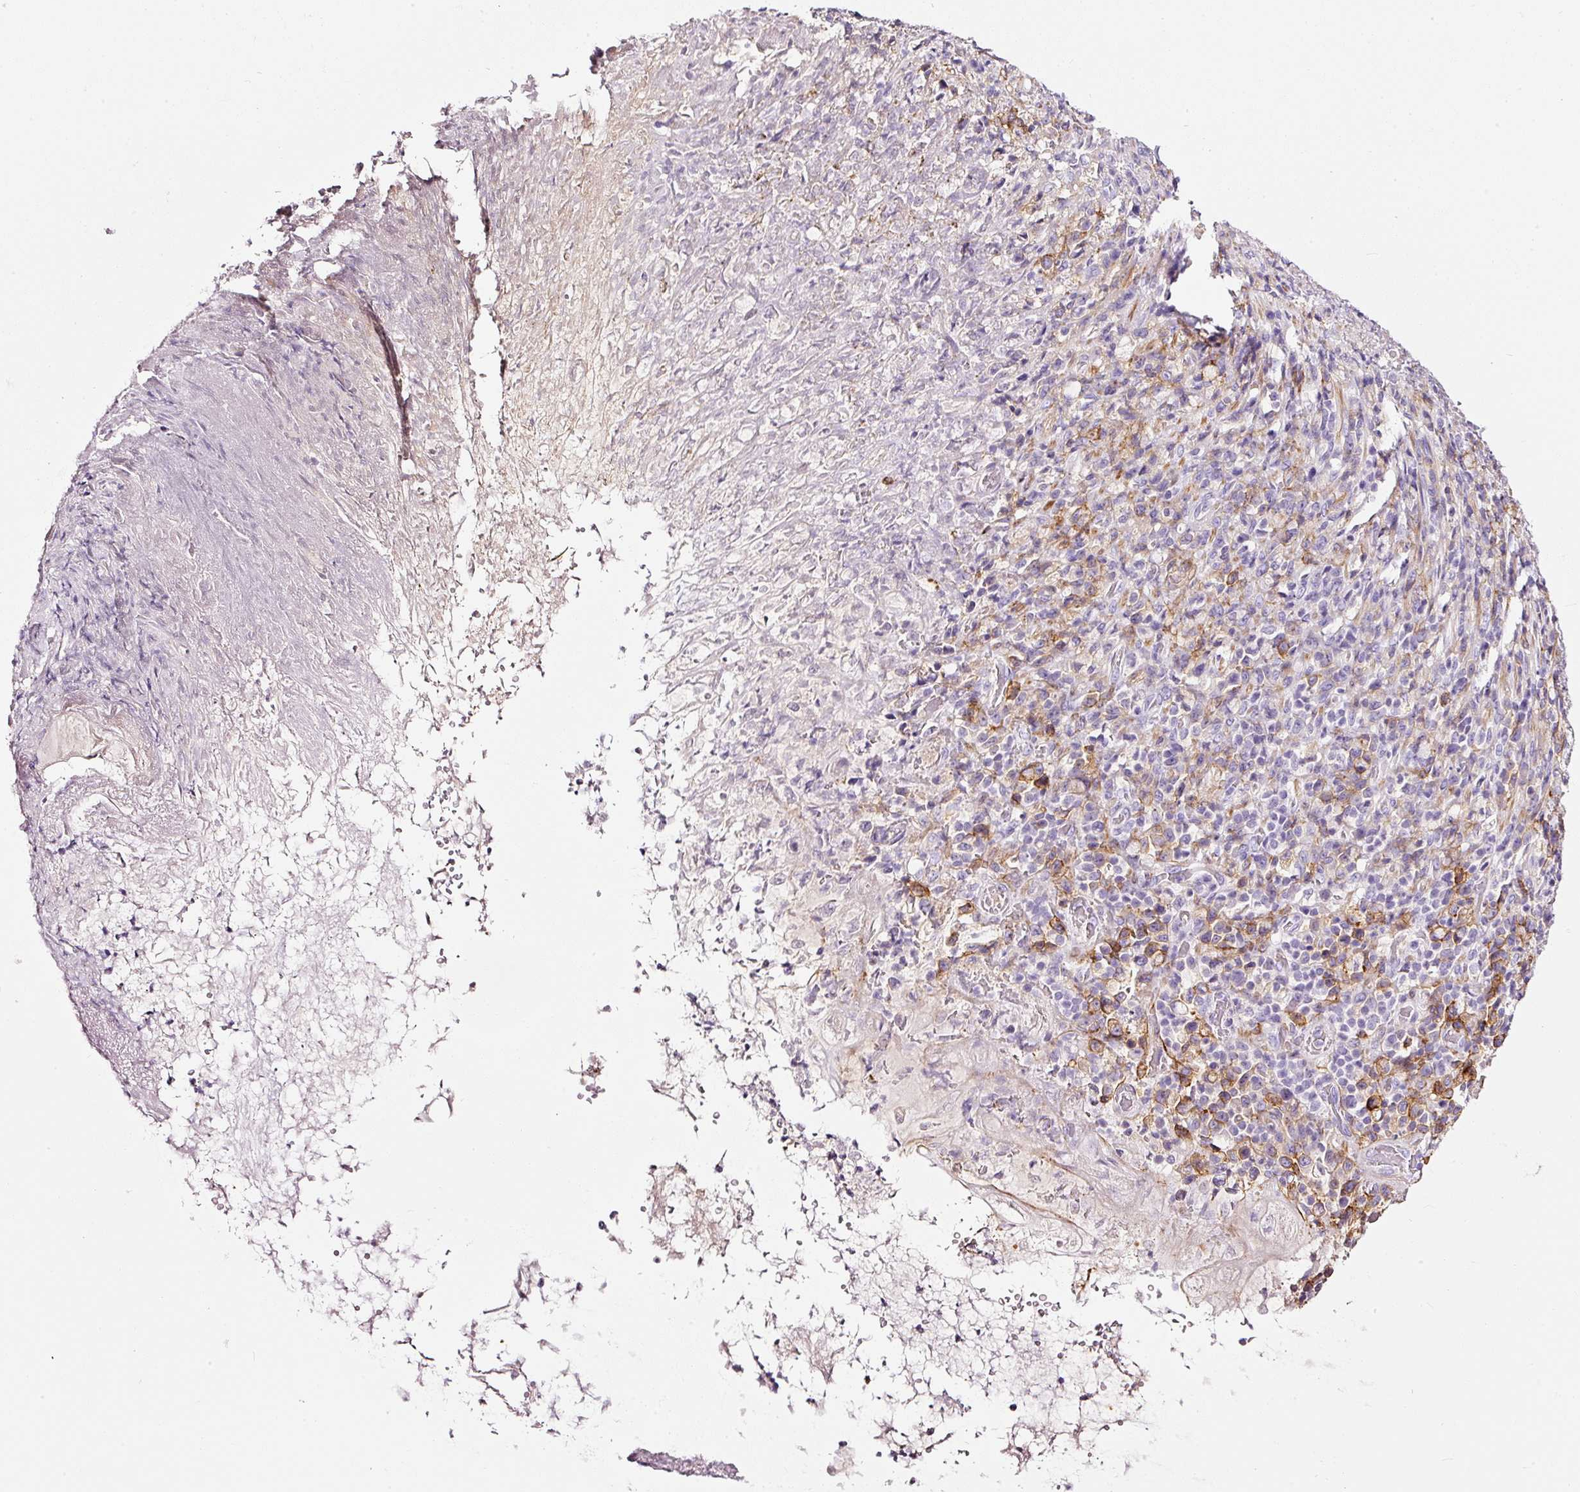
{"staining": {"intensity": "moderate", "quantity": "25%-75%", "location": "cytoplasmic/membranous"}, "tissue": "stomach cancer", "cell_type": "Tumor cells", "image_type": "cancer", "snomed": [{"axis": "morphology", "description": "Normal tissue, NOS"}, {"axis": "morphology", "description": "Adenocarcinoma, NOS"}, {"axis": "topography", "description": "Stomach"}], "caption": "Protein expression by immunohistochemistry exhibits moderate cytoplasmic/membranous positivity in approximately 25%-75% of tumor cells in stomach cancer. The protein of interest is stained brown, and the nuclei are stained in blue (DAB IHC with brightfield microscopy, high magnification).", "gene": "CYB561A3", "patient": {"sex": "female", "age": 79}}